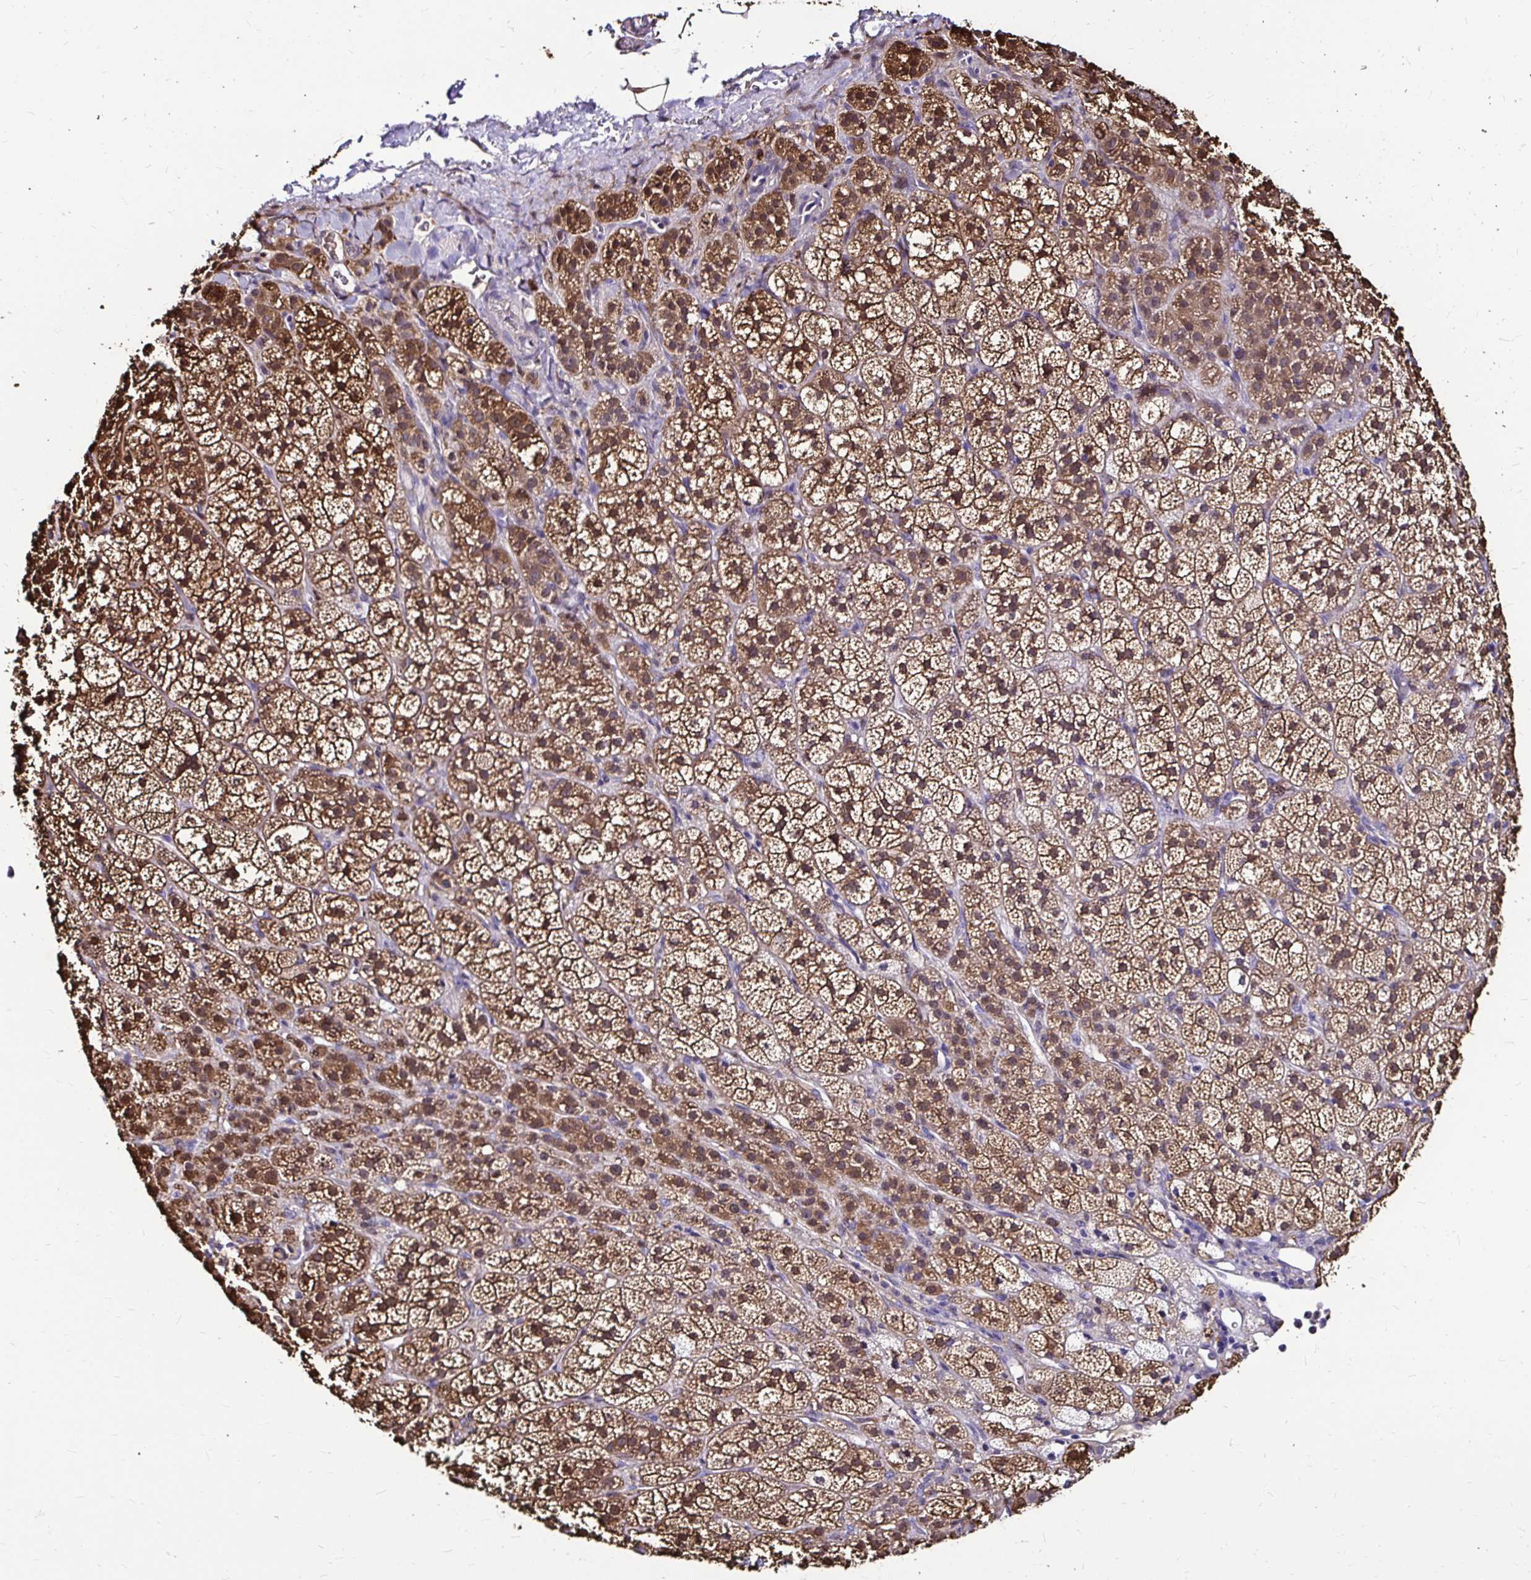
{"staining": {"intensity": "moderate", "quantity": ">75%", "location": "cytoplasmic/membranous,nuclear"}, "tissue": "adrenal gland", "cell_type": "Glandular cells", "image_type": "normal", "snomed": [{"axis": "morphology", "description": "Normal tissue, NOS"}, {"axis": "topography", "description": "Adrenal gland"}], "caption": "Unremarkable adrenal gland exhibits moderate cytoplasmic/membranous,nuclear positivity in approximately >75% of glandular cells (brown staining indicates protein expression, while blue staining denotes nuclei)..", "gene": "IDH1", "patient": {"sex": "female", "age": 60}}